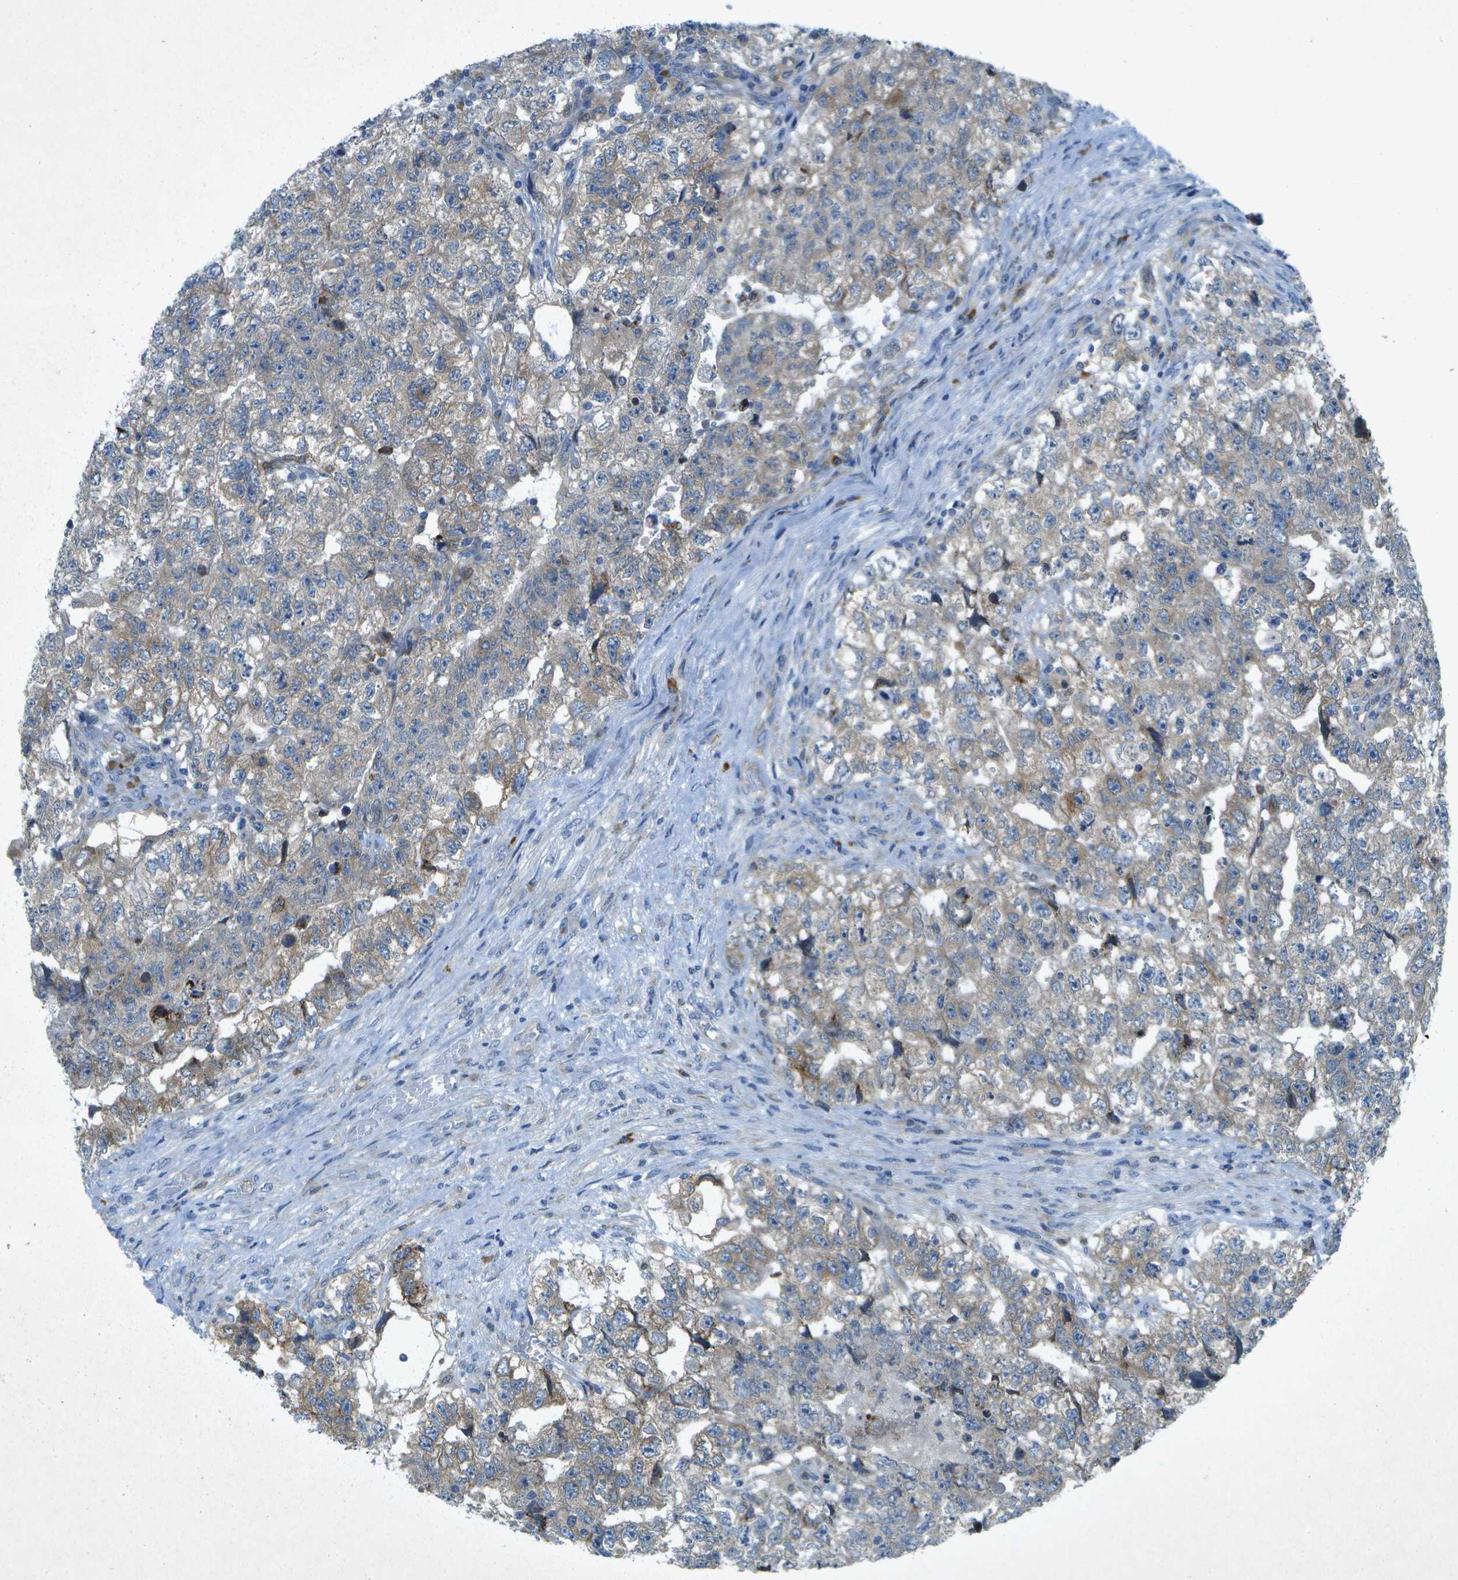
{"staining": {"intensity": "weak", "quantity": "<25%", "location": "cytoplasmic/membranous"}, "tissue": "testis cancer", "cell_type": "Tumor cells", "image_type": "cancer", "snomed": [{"axis": "morphology", "description": "Carcinoma, Embryonal, NOS"}, {"axis": "topography", "description": "Testis"}], "caption": "Immunohistochemistry of human testis cancer (embryonal carcinoma) exhibits no positivity in tumor cells.", "gene": "WNK2", "patient": {"sex": "male", "age": 36}}